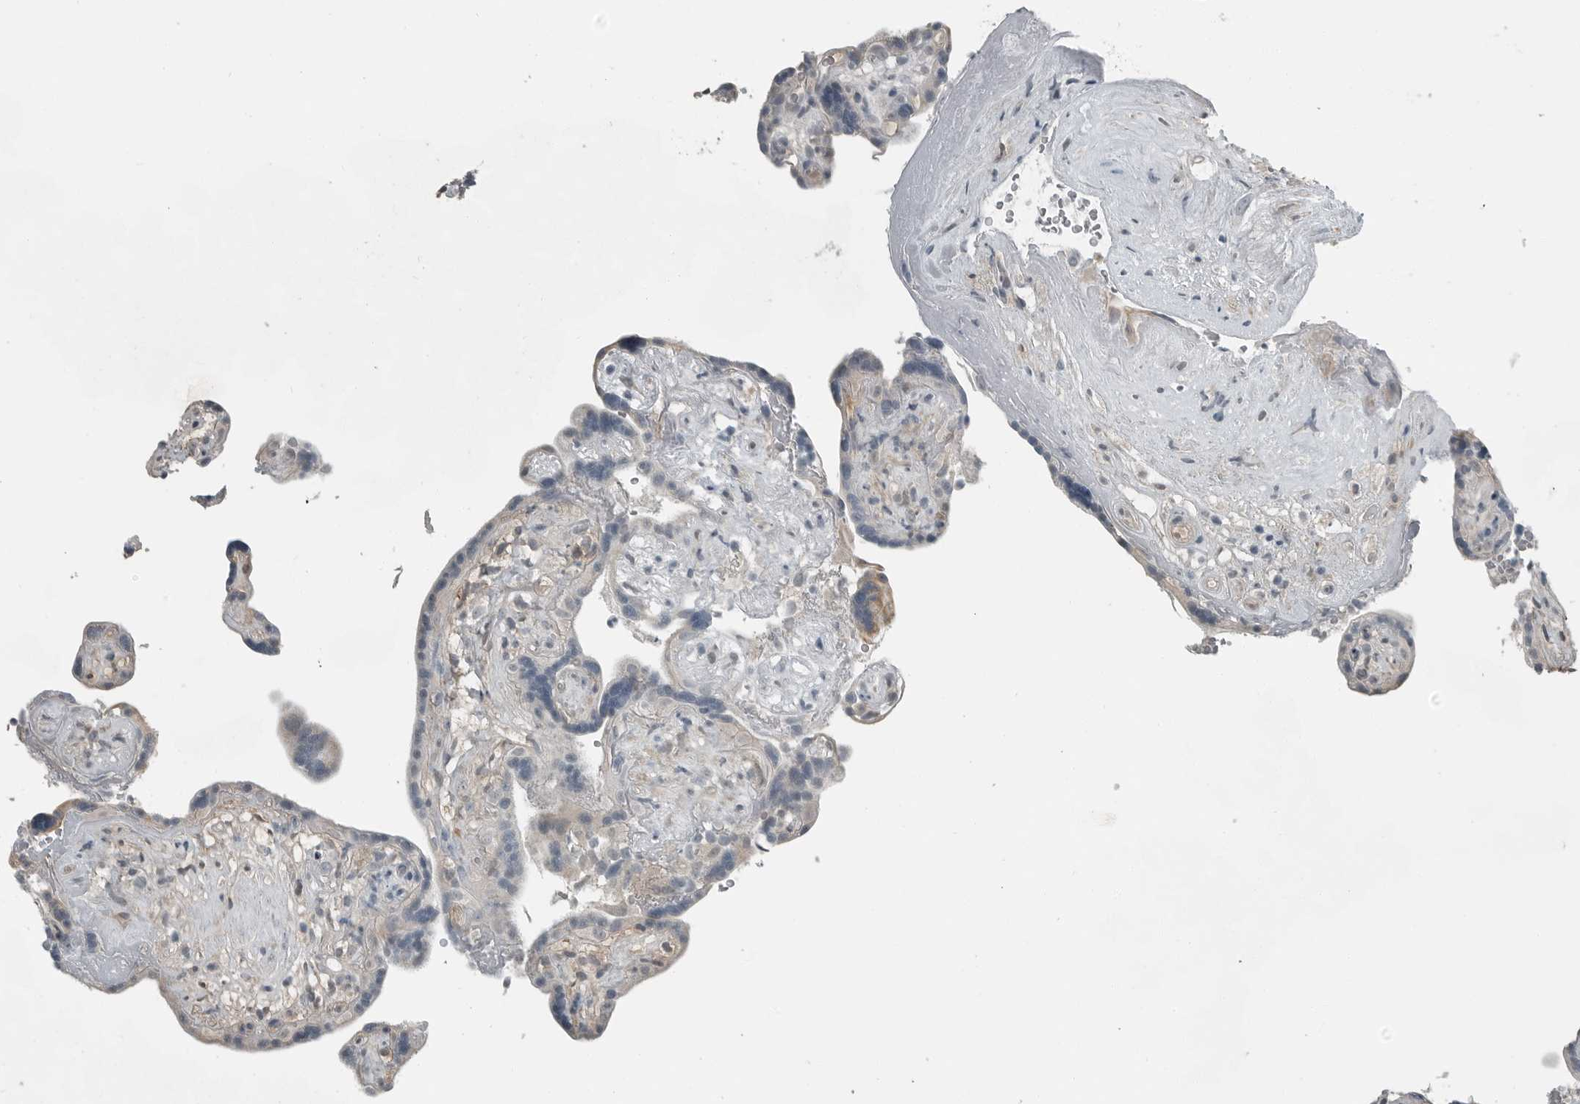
{"staining": {"intensity": "moderate", "quantity": ">75%", "location": "cytoplasmic/membranous"}, "tissue": "placenta", "cell_type": "Decidual cells", "image_type": "normal", "snomed": [{"axis": "morphology", "description": "Normal tissue, NOS"}, {"axis": "topography", "description": "Placenta"}], "caption": "IHC of unremarkable human placenta shows medium levels of moderate cytoplasmic/membranous expression in approximately >75% of decidual cells. The protein of interest is shown in brown color, while the nuclei are stained blue.", "gene": "ENSG00000286112", "patient": {"sex": "female", "age": 30}}